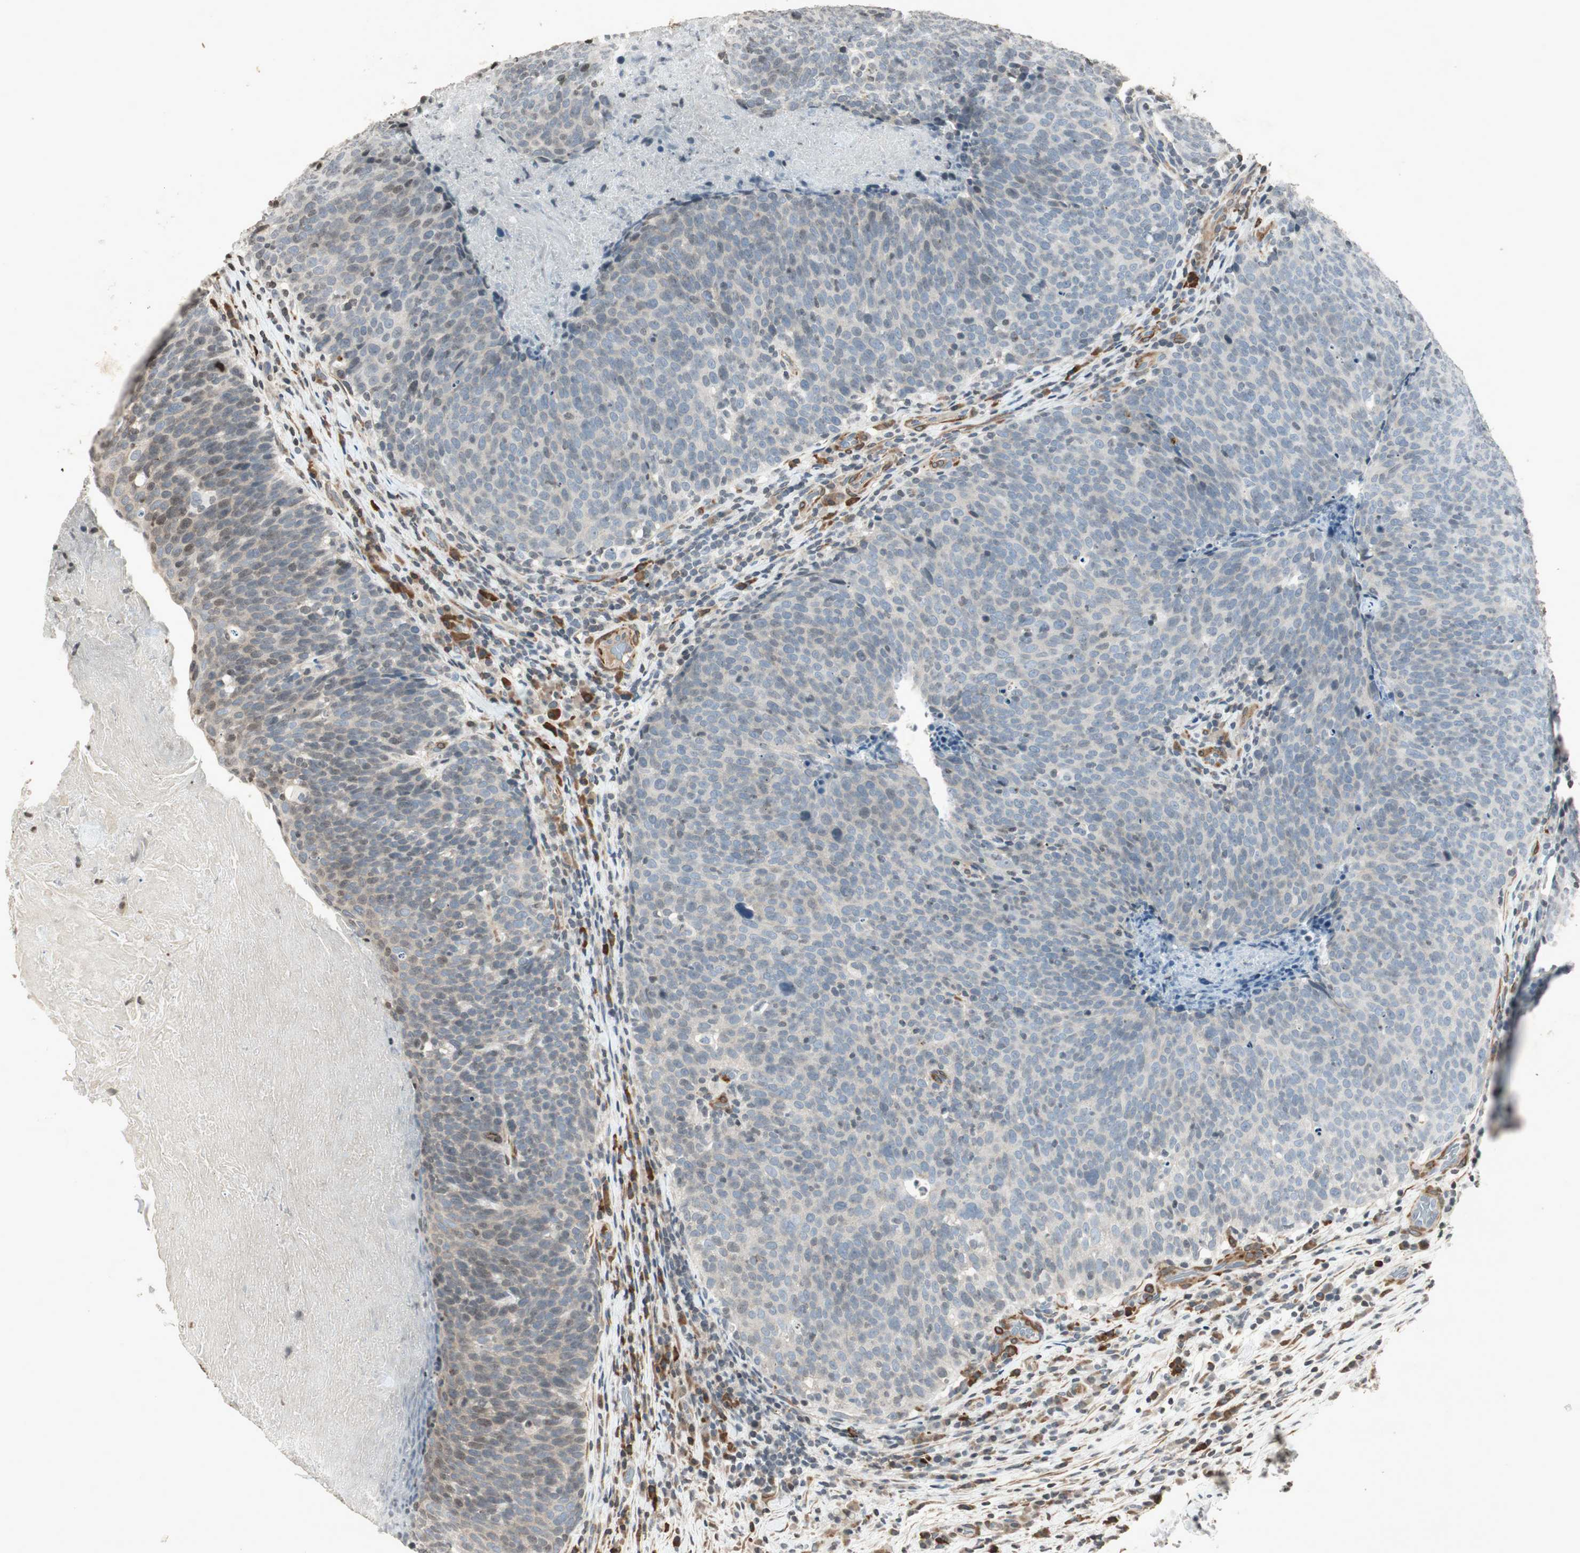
{"staining": {"intensity": "weak", "quantity": "<25%", "location": "nuclear"}, "tissue": "head and neck cancer", "cell_type": "Tumor cells", "image_type": "cancer", "snomed": [{"axis": "morphology", "description": "Squamous cell carcinoma, NOS"}, {"axis": "morphology", "description": "Squamous cell carcinoma, metastatic, NOS"}, {"axis": "topography", "description": "Lymph node"}, {"axis": "topography", "description": "Head-Neck"}], "caption": "Histopathology image shows no protein positivity in tumor cells of head and neck cancer tissue.", "gene": "PRKG1", "patient": {"sex": "male", "age": 62}}